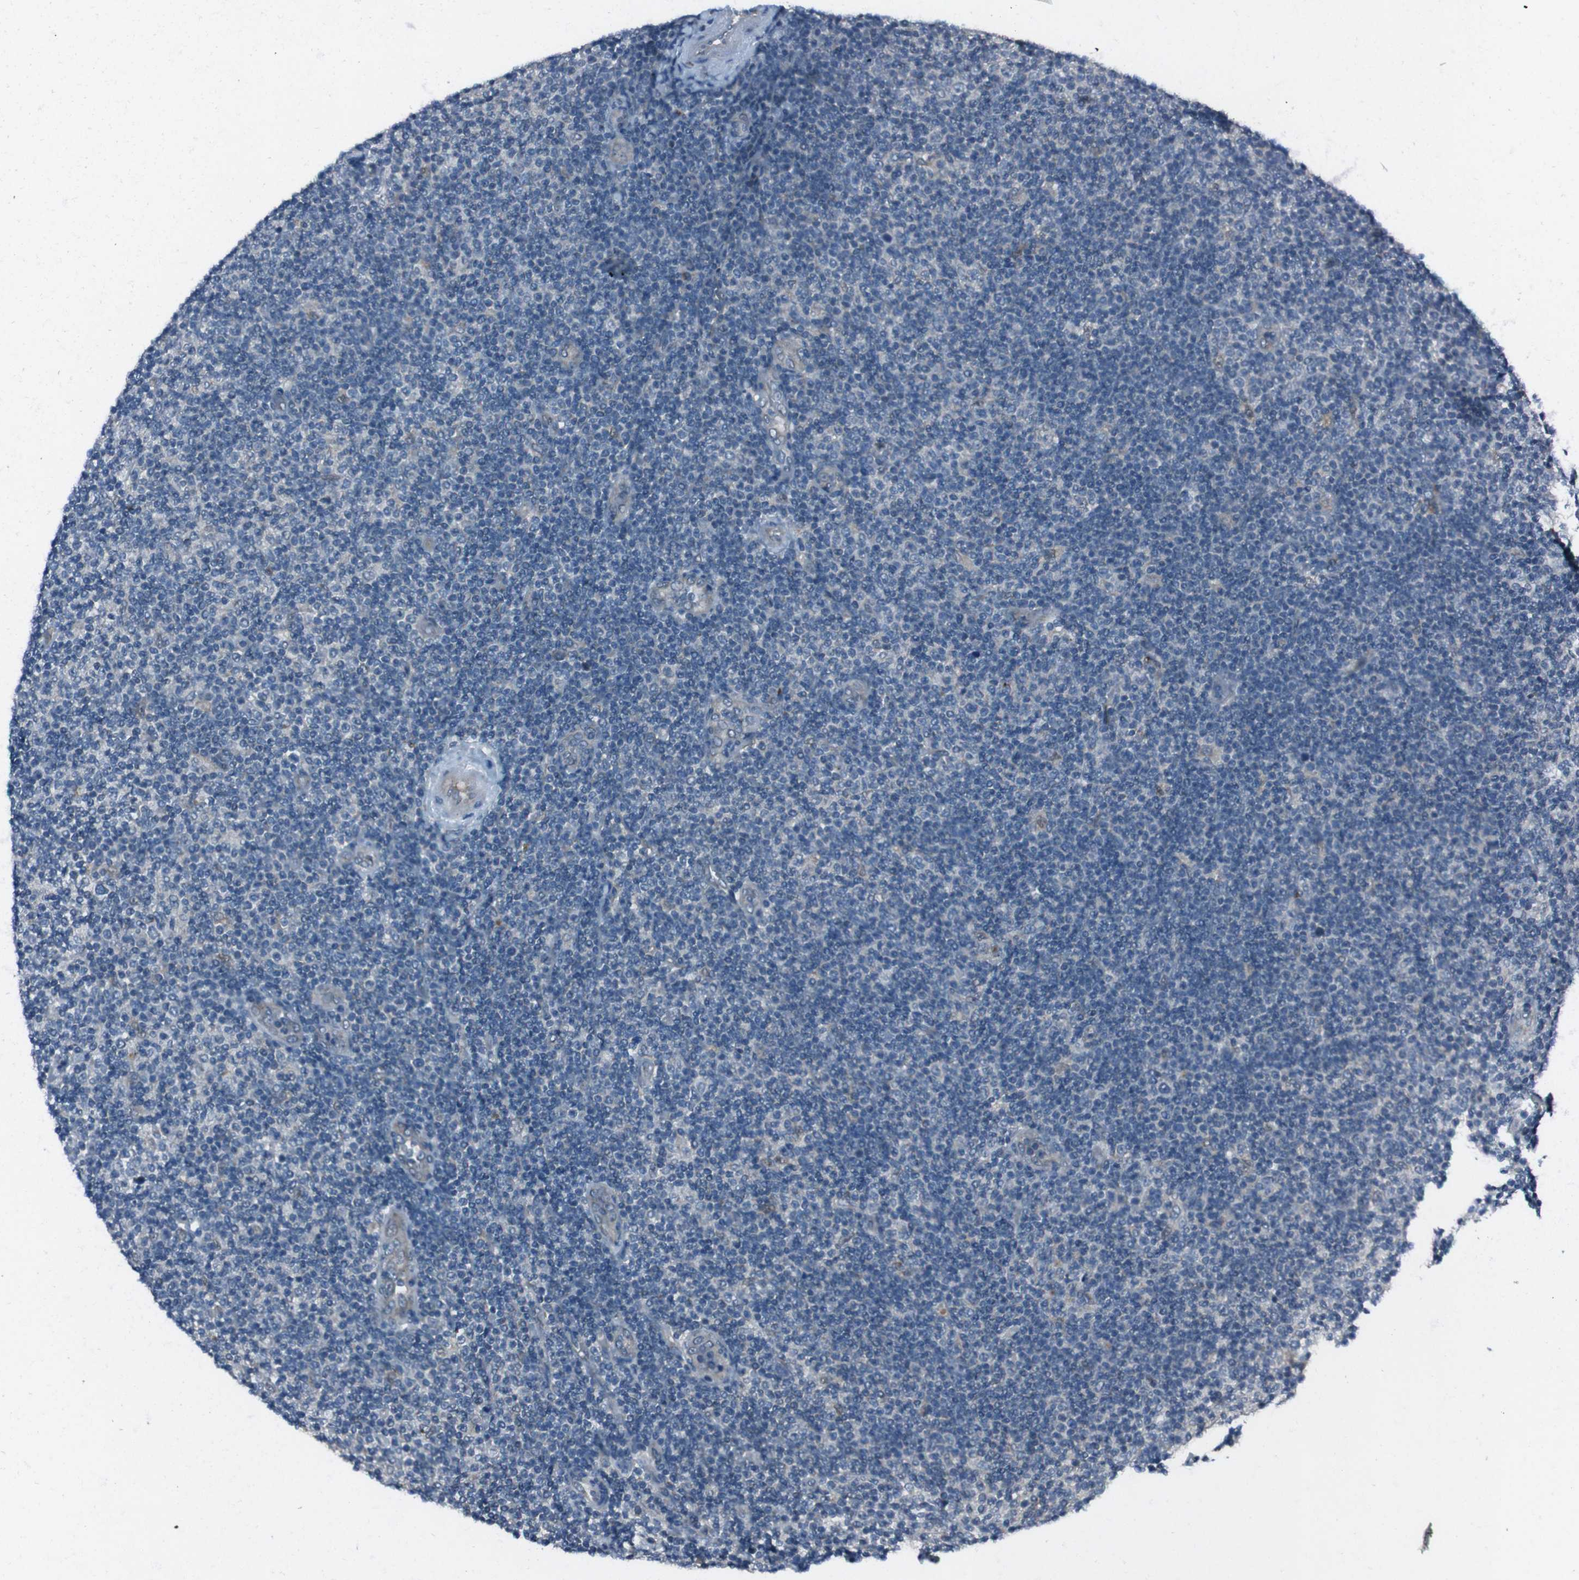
{"staining": {"intensity": "negative", "quantity": "none", "location": "none"}, "tissue": "lymphoma", "cell_type": "Tumor cells", "image_type": "cancer", "snomed": [{"axis": "morphology", "description": "Malignant lymphoma, non-Hodgkin's type, Low grade"}, {"axis": "topography", "description": "Lymph node"}], "caption": "Protein analysis of lymphoma shows no significant positivity in tumor cells.", "gene": "EFNA5", "patient": {"sex": "male", "age": 83}}